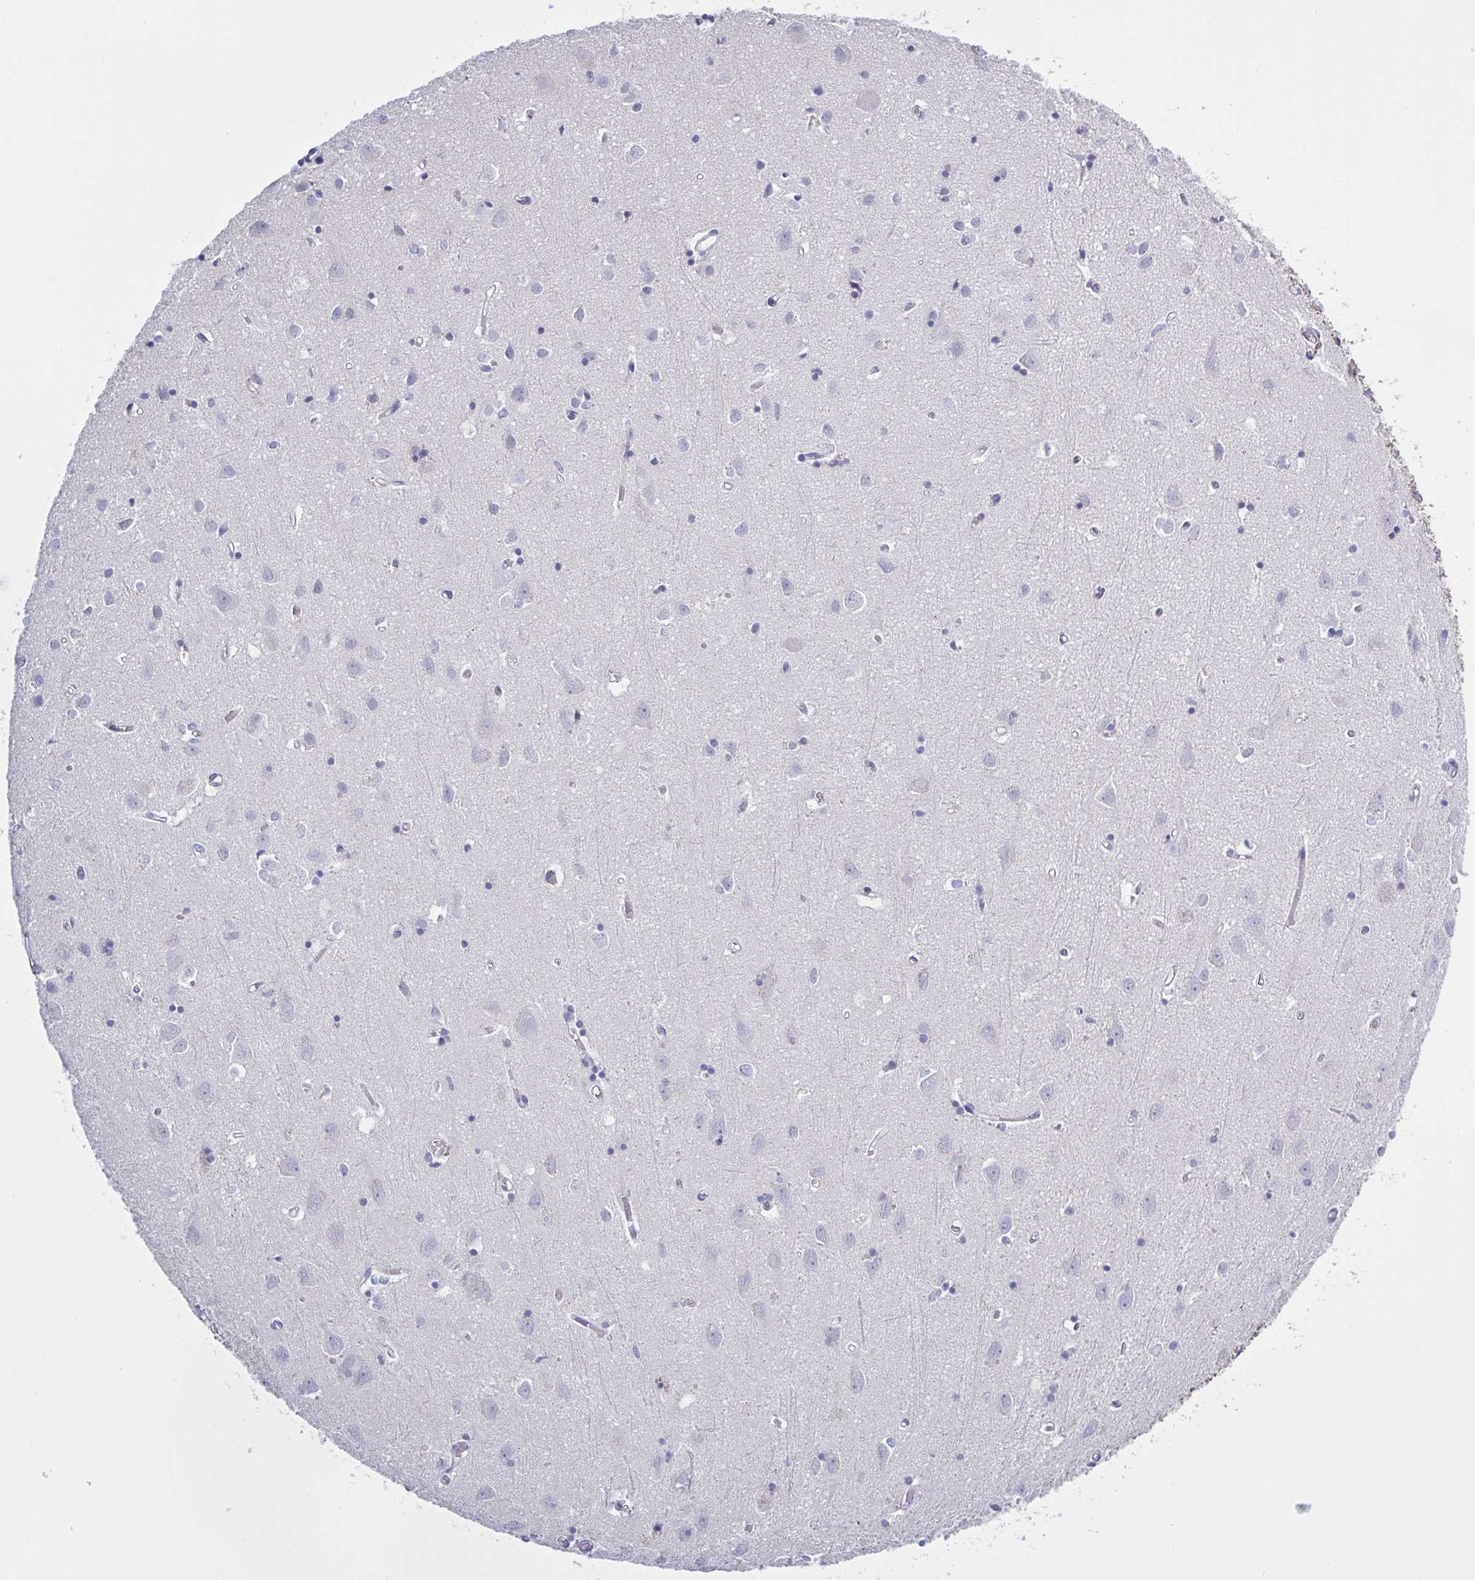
{"staining": {"intensity": "negative", "quantity": "none", "location": "none"}, "tissue": "cerebral cortex", "cell_type": "Endothelial cells", "image_type": "normal", "snomed": [{"axis": "morphology", "description": "Normal tissue, NOS"}, {"axis": "topography", "description": "Cerebral cortex"}], "caption": "A high-resolution photomicrograph shows immunohistochemistry (IHC) staining of unremarkable cerebral cortex, which shows no significant staining in endothelial cells.", "gene": "CHMP5", "patient": {"sex": "male", "age": 70}}